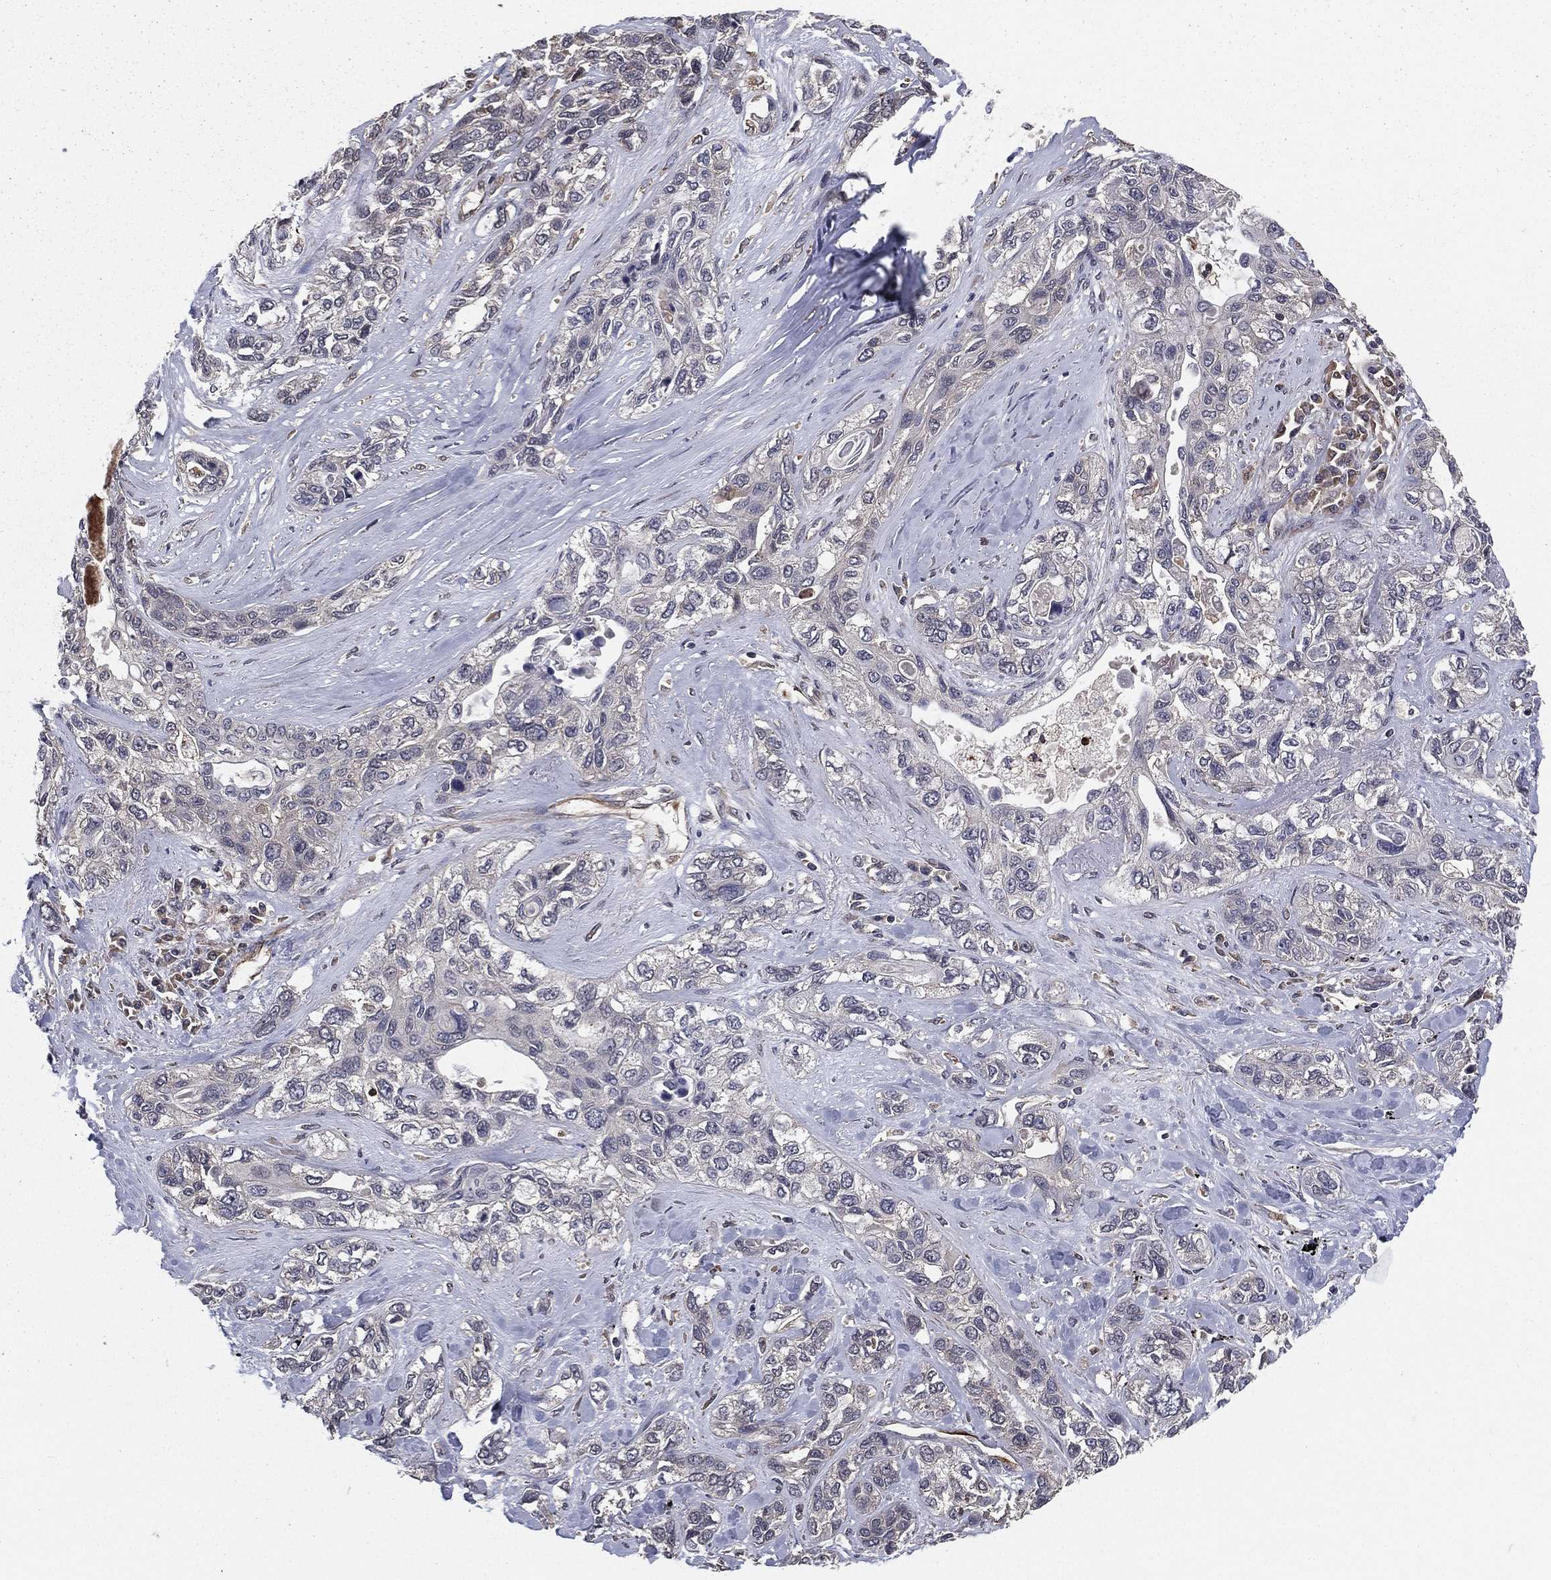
{"staining": {"intensity": "negative", "quantity": "none", "location": "none"}, "tissue": "lung cancer", "cell_type": "Tumor cells", "image_type": "cancer", "snomed": [{"axis": "morphology", "description": "Squamous cell carcinoma, NOS"}, {"axis": "topography", "description": "Lung"}], "caption": "This is an immunohistochemistry micrograph of human squamous cell carcinoma (lung). There is no positivity in tumor cells.", "gene": "CERT1", "patient": {"sex": "female", "age": 70}}